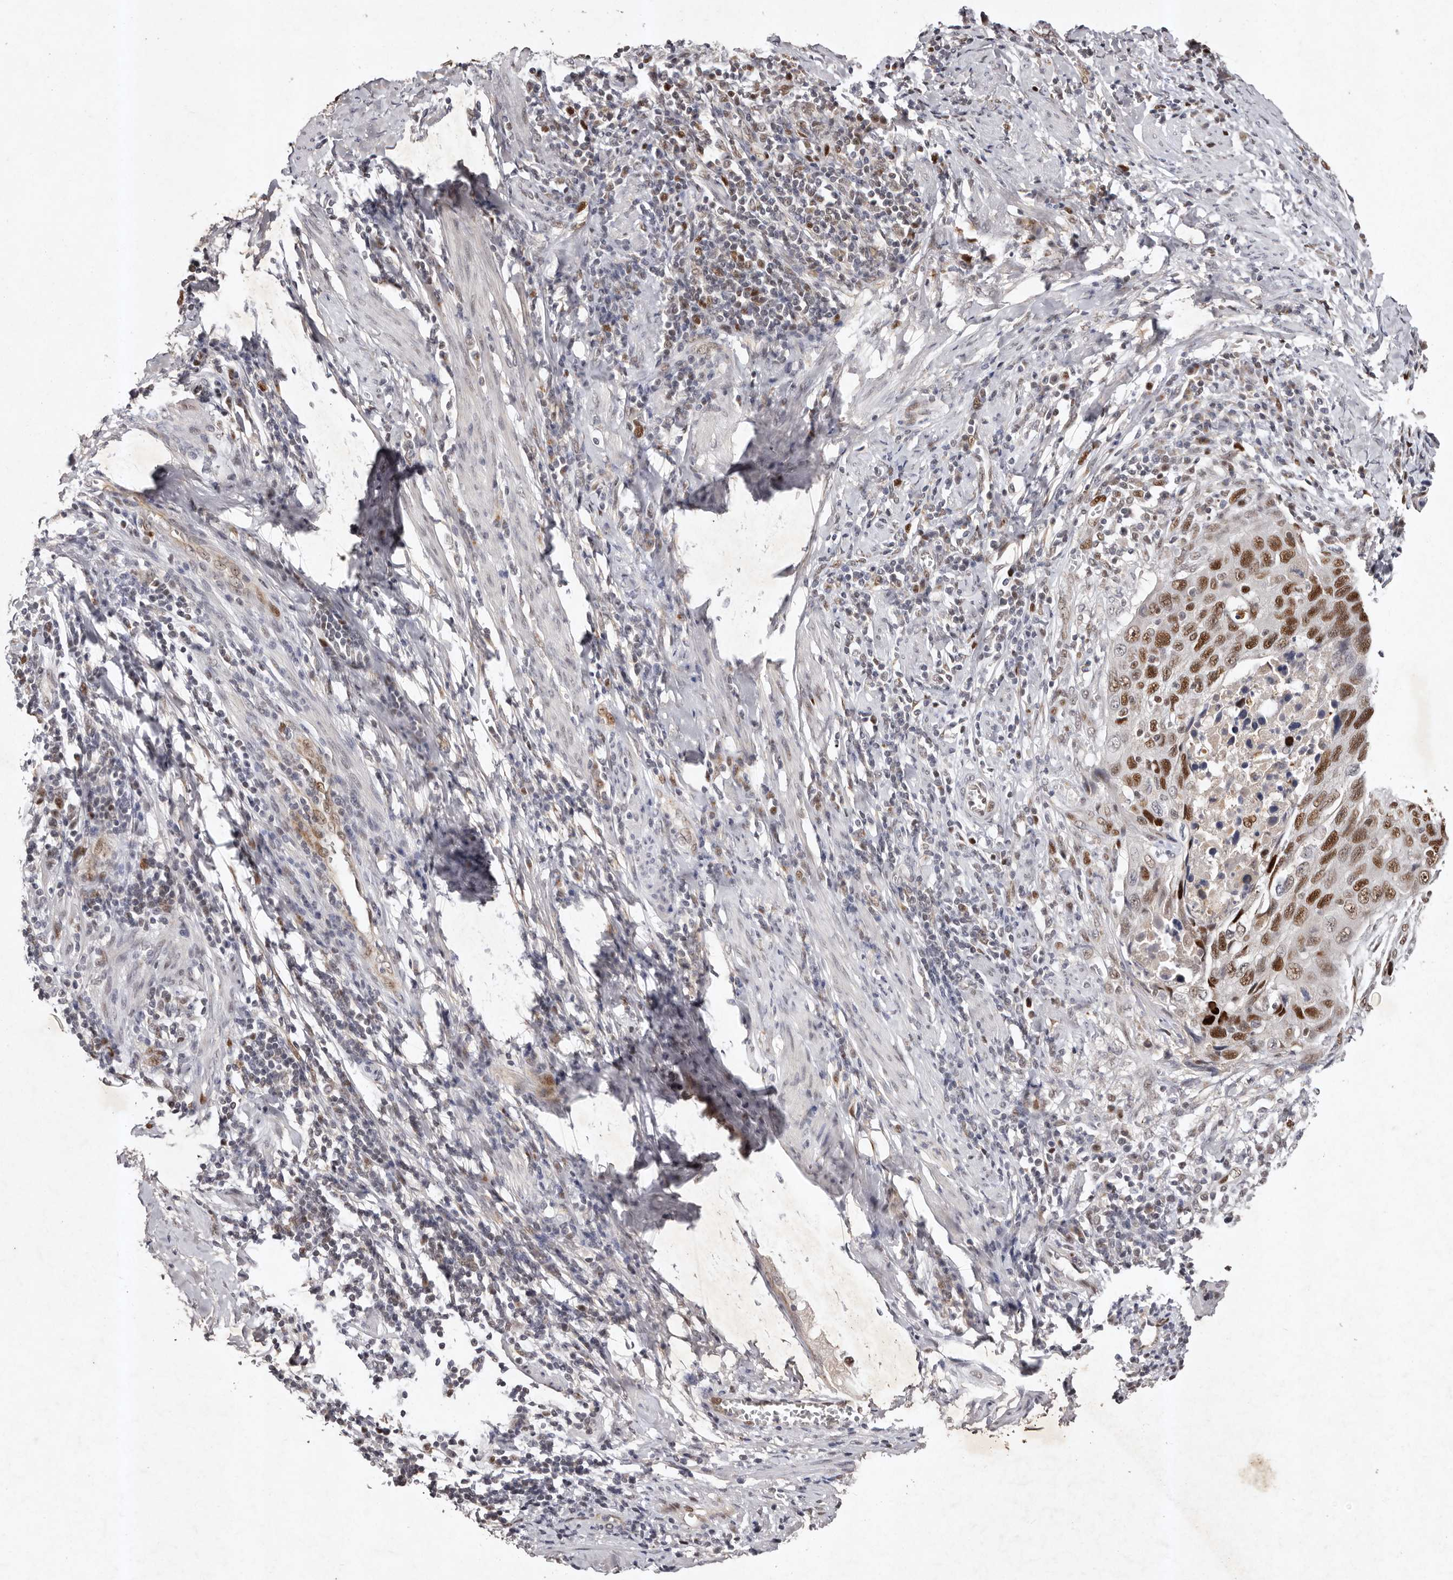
{"staining": {"intensity": "strong", "quantity": ">75%", "location": "nuclear"}, "tissue": "cervical cancer", "cell_type": "Tumor cells", "image_type": "cancer", "snomed": [{"axis": "morphology", "description": "Squamous cell carcinoma, NOS"}, {"axis": "topography", "description": "Cervix"}], "caption": "This histopathology image displays squamous cell carcinoma (cervical) stained with immunohistochemistry to label a protein in brown. The nuclear of tumor cells show strong positivity for the protein. Nuclei are counter-stained blue.", "gene": "KLF7", "patient": {"sex": "female", "age": 53}}